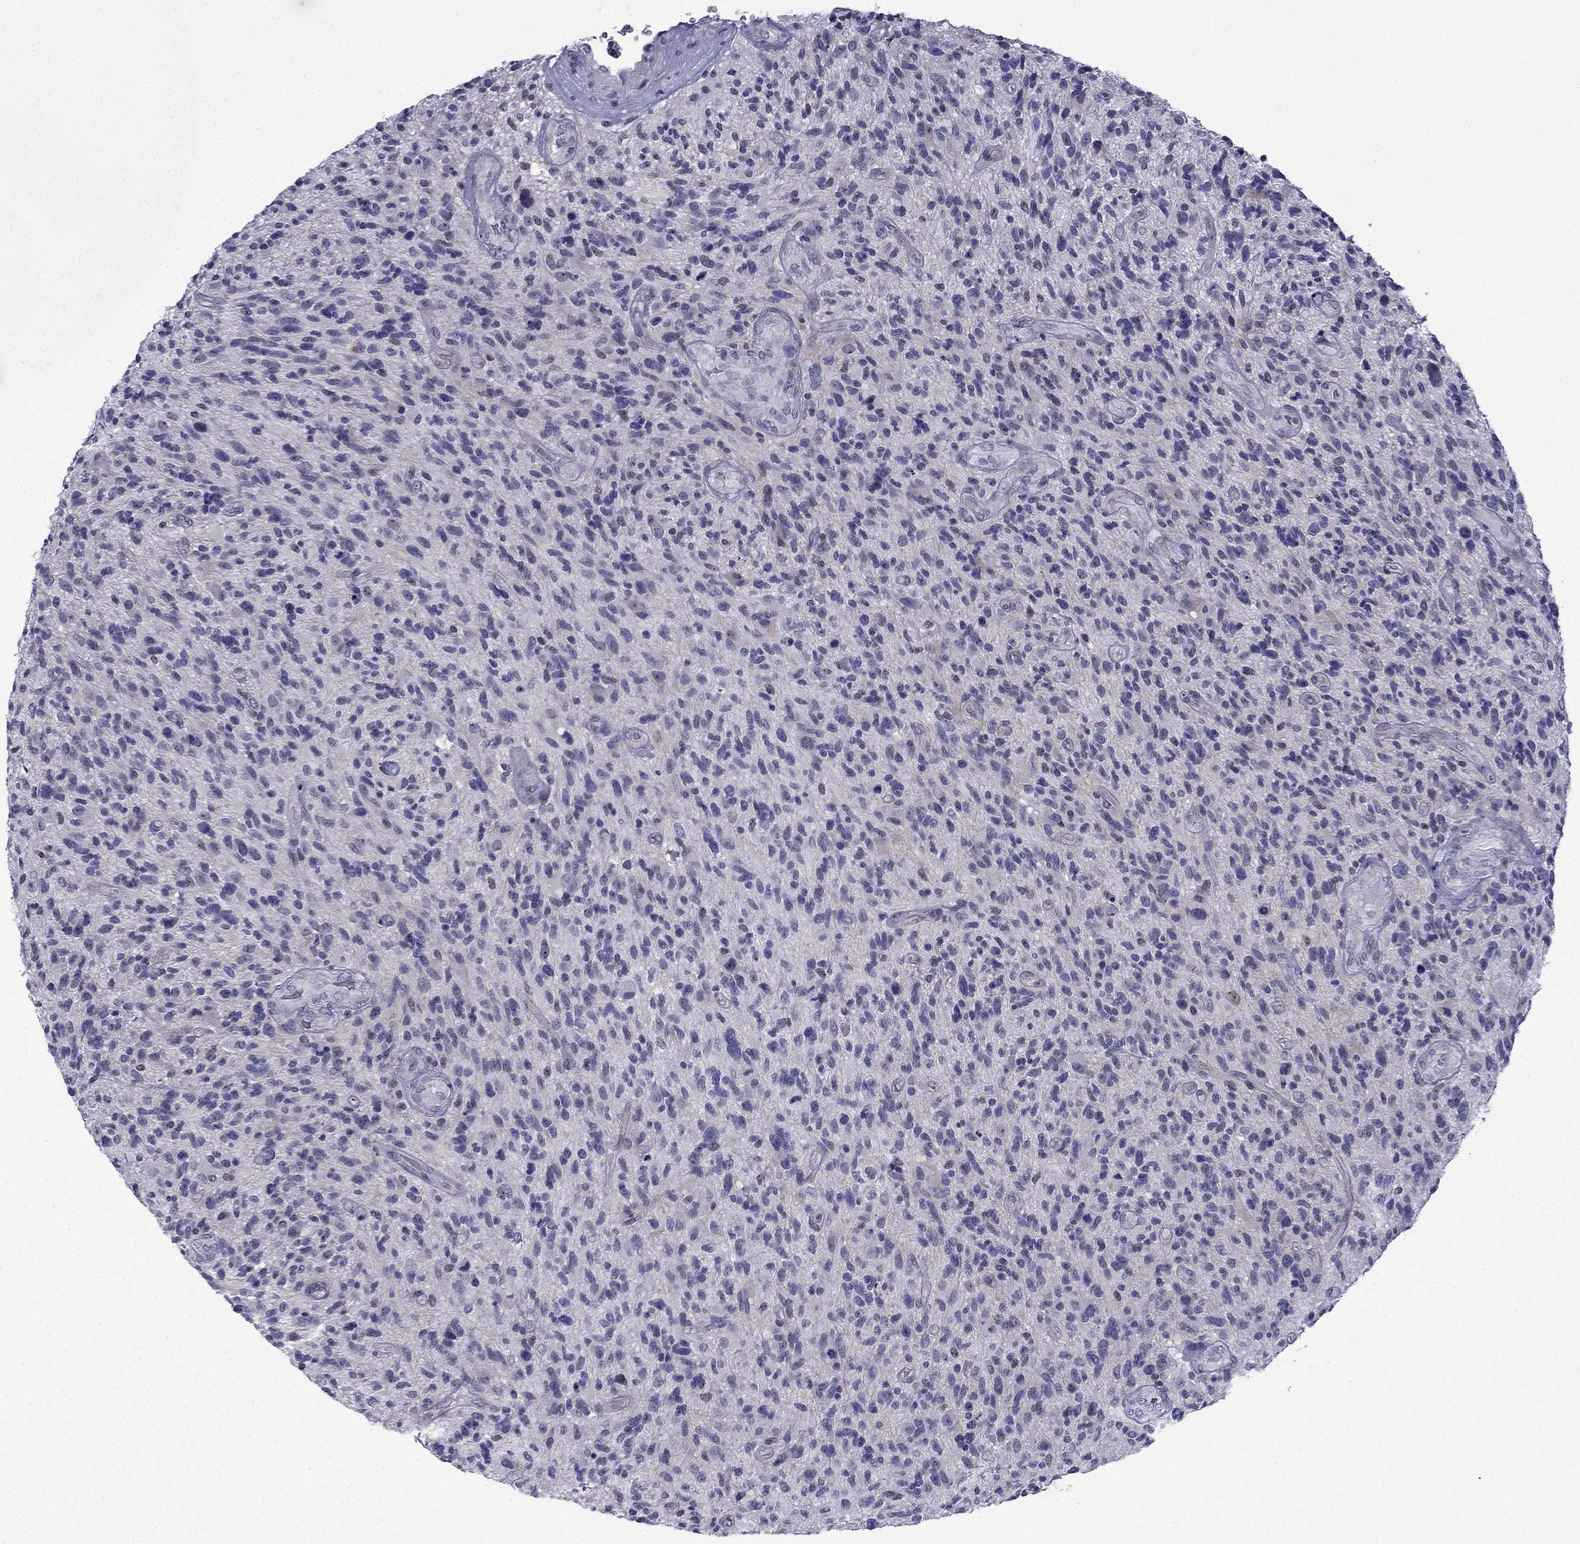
{"staining": {"intensity": "negative", "quantity": "none", "location": "none"}, "tissue": "glioma", "cell_type": "Tumor cells", "image_type": "cancer", "snomed": [{"axis": "morphology", "description": "Glioma, malignant, High grade"}, {"axis": "topography", "description": "Brain"}], "caption": "Immunohistochemistry of human glioma reveals no staining in tumor cells.", "gene": "POM121L12", "patient": {"sex": "male", "age": 47}}